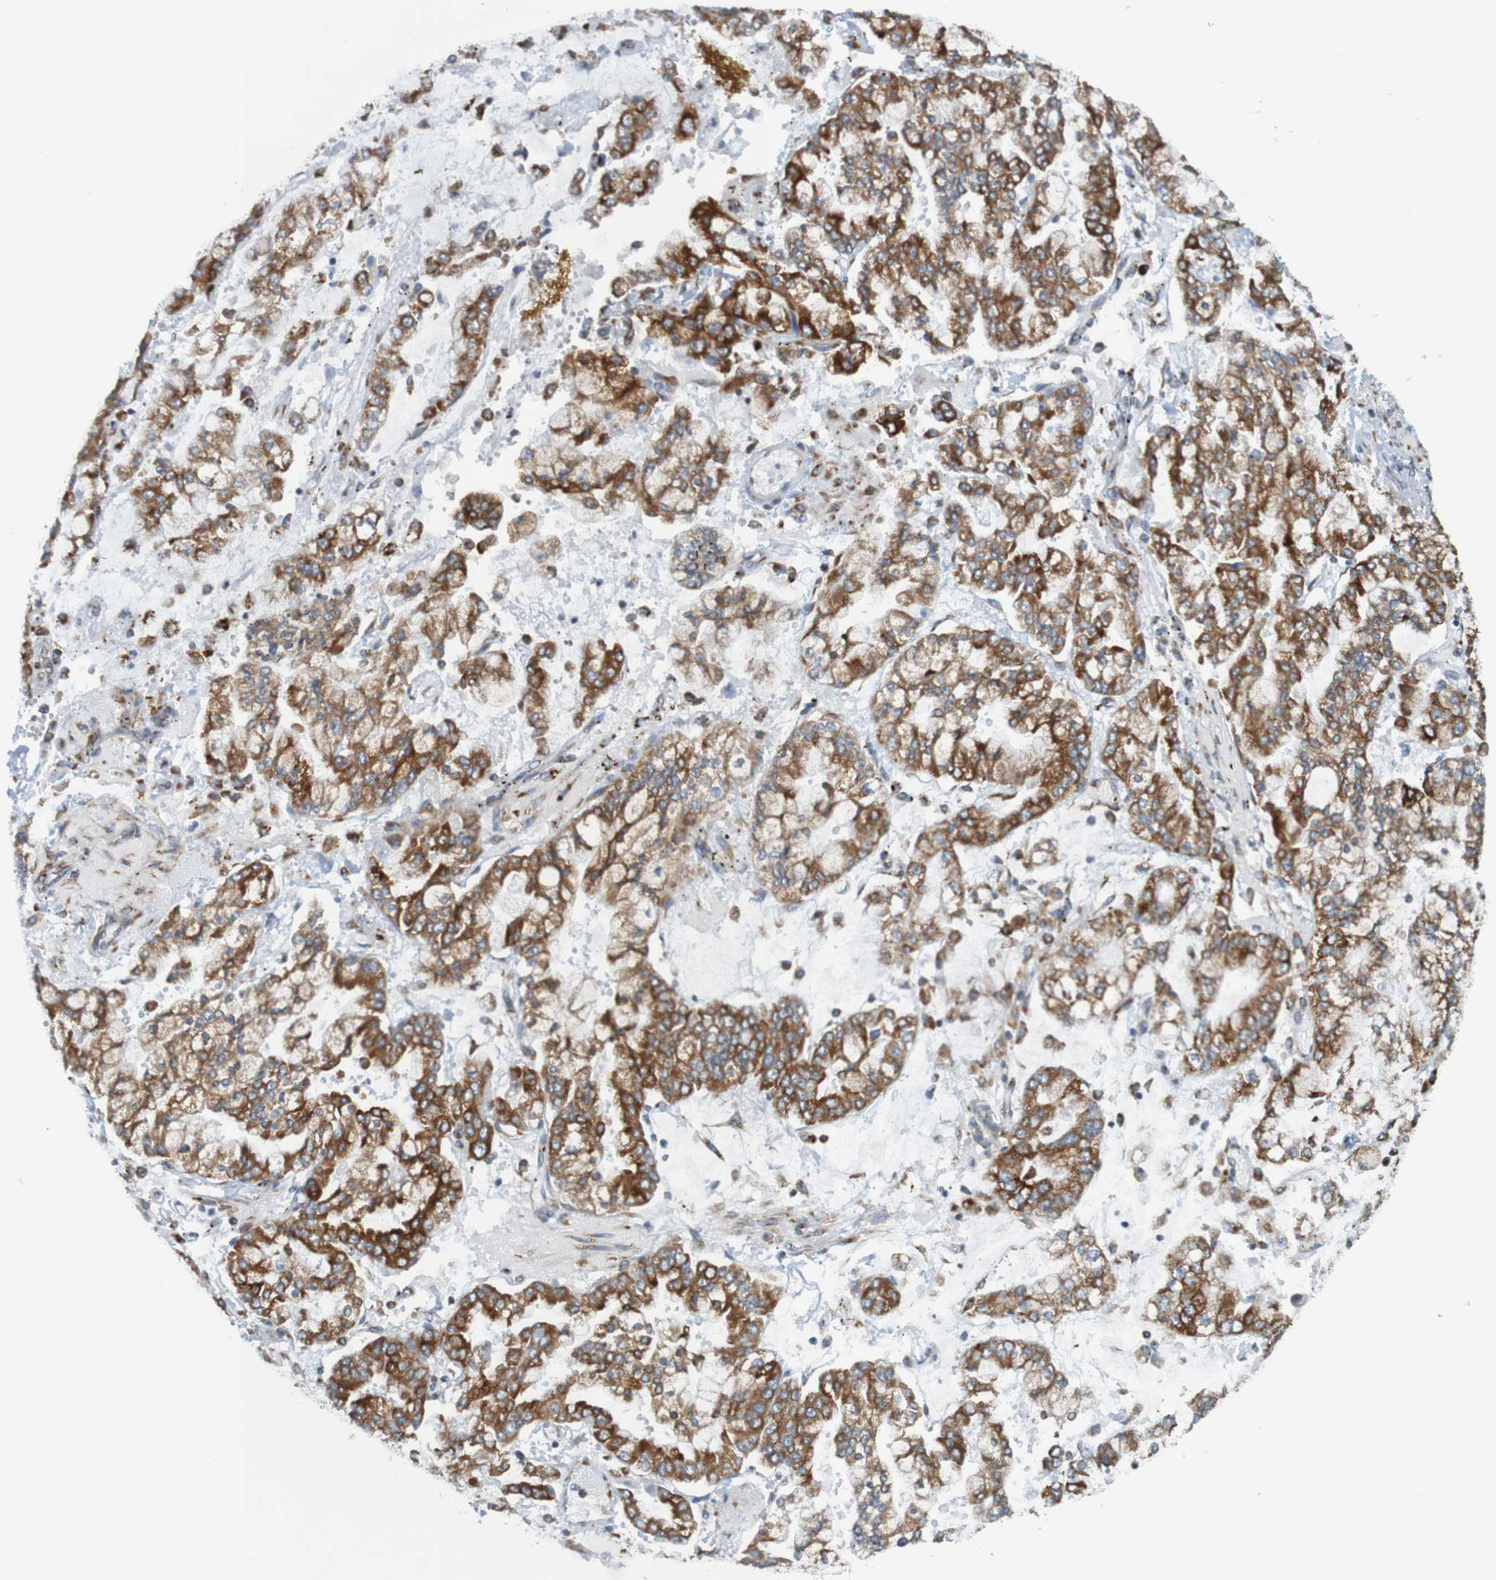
{"staining": {"intensity": "moderate", "quantity": "25%-75%", "location": "cytoplasmic/membranous"}, "tissue": "stomach cancer", "cell_type": "Tumor cells", "image_type": "cancer", "snomed": [{"axis": "morphology", "description": "Adenocarcinoma, NOS"}, {"axis": "topography", "description": "Stomach"}], "caption": "Human adenocarcinoma (stomach) stained for a protein (brown) exhibits moderate cytoplasmic/membranous positive staining in about 25%-75% of tumor cells.", "gene": "SSR1", "patient": {"sex": "male", "age": 76}}